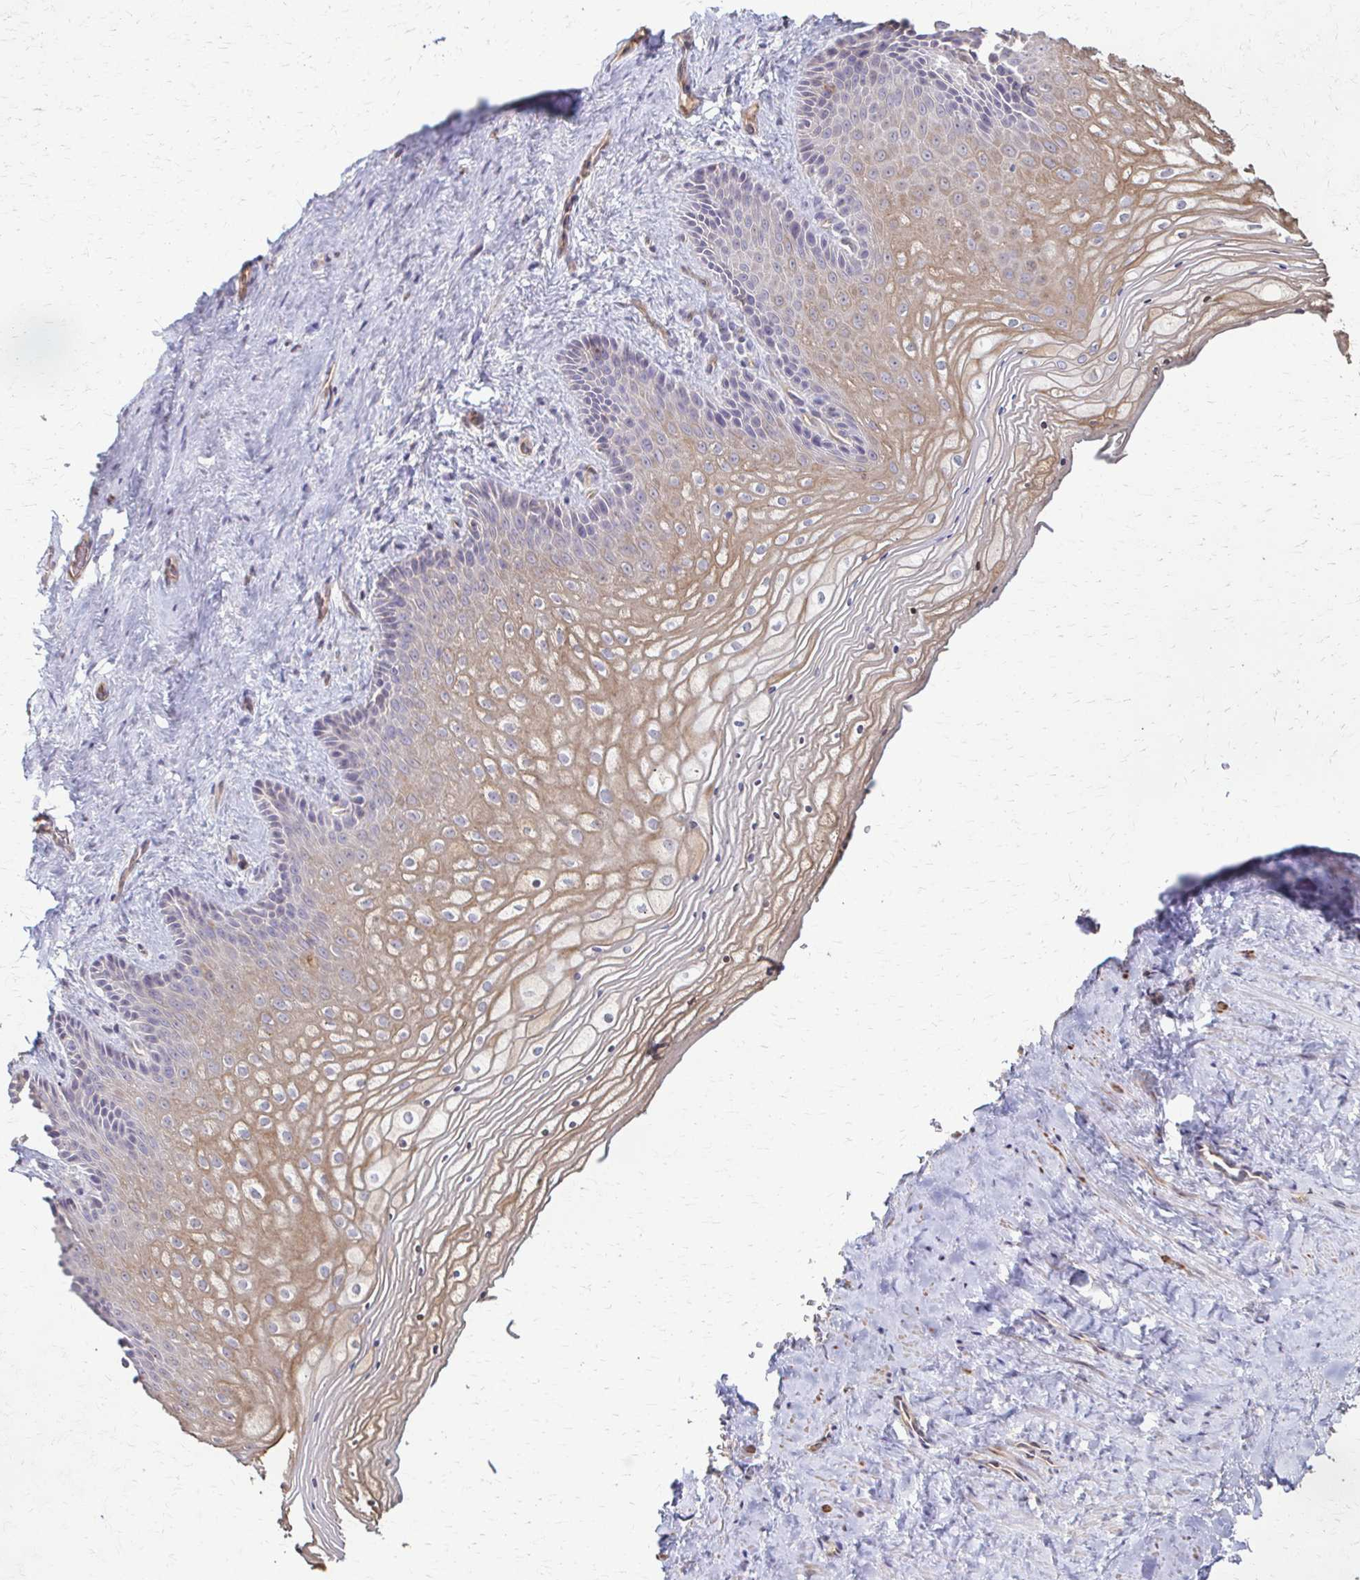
{"staining": {"intensity": "weak", "quantity": "25%-75%", "location": "cytoplasmic/membranous"}, "tissue": "vagina", "cell_type": "Squamous epithelial cells", "image_type": "normal", "snomed": [{"axis": "morphology", "description": "Normal tissue, NOS"}, {"axis": "topography", "description": "Vagina"}], "caption": "Protein expression analysis of normal human vagina reveals weak cytoplasmic/membranous expression in approximately 25%-75% of squamous epithelial cells.", "gene": "IL18BP", "patient": {"sex": "female", "age": 45}}